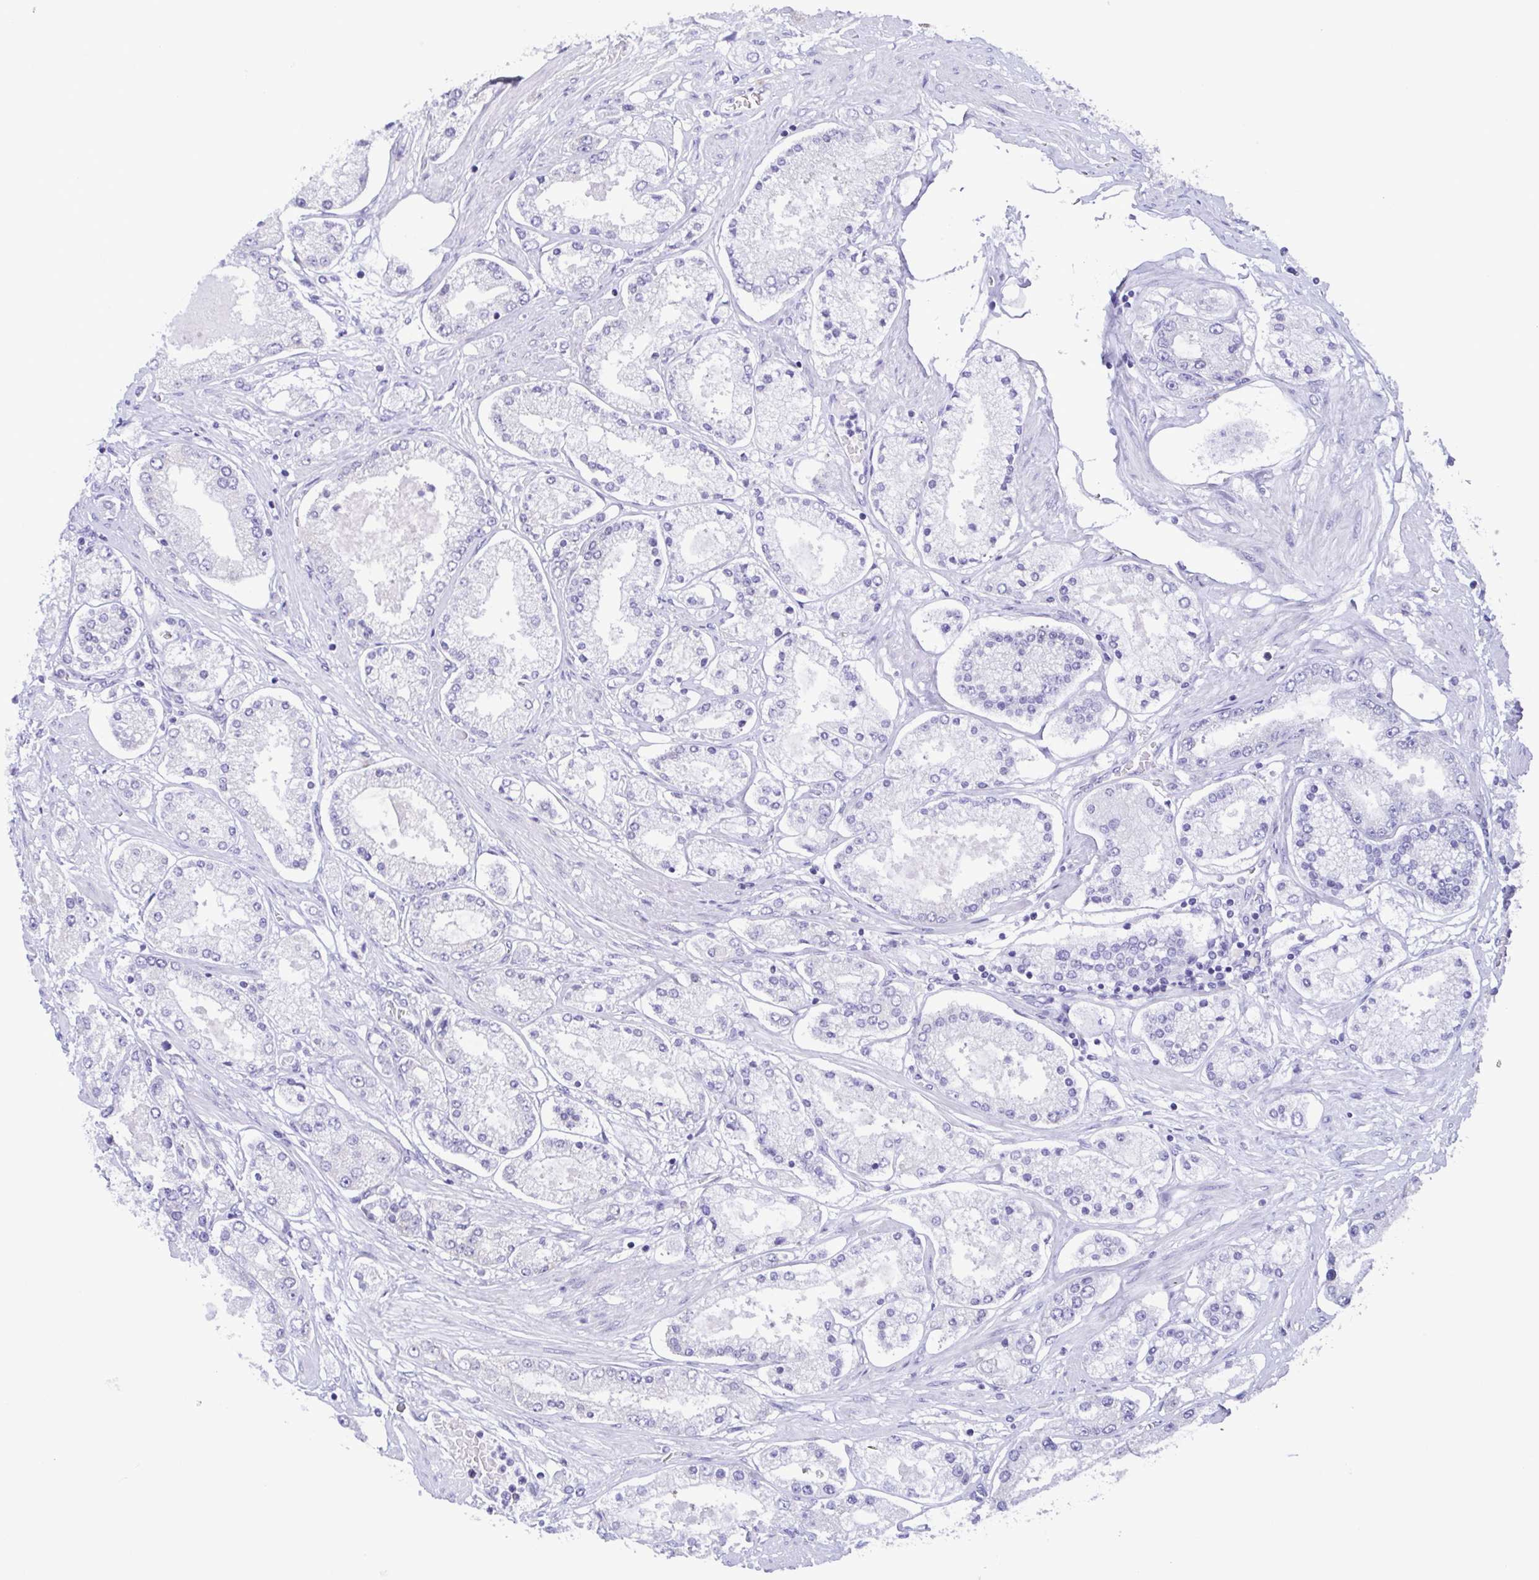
{"staining": {"intensity": "negative", "quantity": "none", "location": "none"}, "tissue": "prostate cancer", "cell_type": "Tumor cells", "image_type": "cancer", "snomed": [{"axis": "morphology", "description": "Adenocarcinoma, High grade"}, {"axis": "topography", "description": "Prostate"}], "caption": "The immunohistochemistry photomicrograph has no significant staining in tumor cells of prostate high-grade adenocarcinoma tissue.", "gene": "TNNI3", "patient": {"sex": "male", "age": 69}}